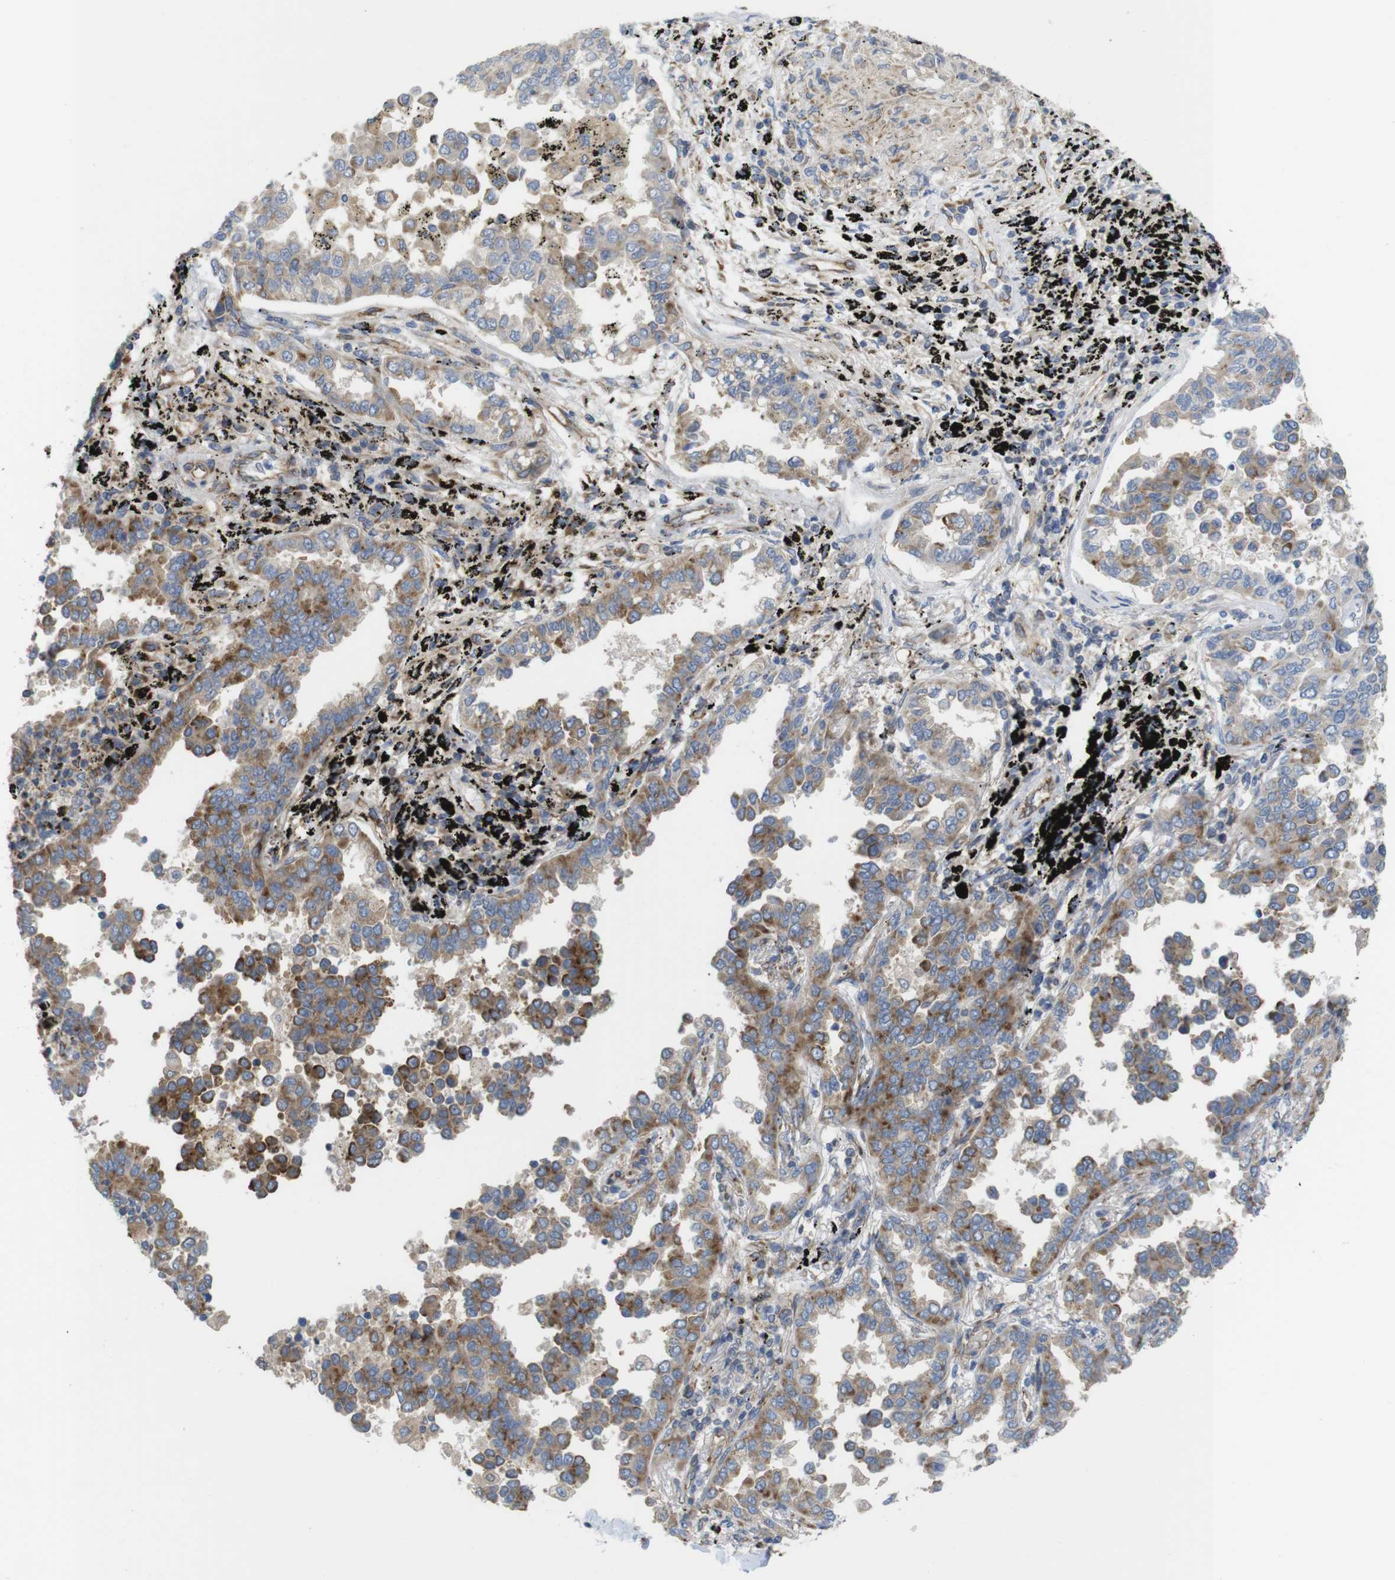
{"staining": {"intensity": "moderate", "quantity": "25%-75%", "location": "cytoplasmic/membranous"}, "tissue": "lung cancer", "cell_type": "Tumor cells", "image_type": "cancer", "snomed": [{"axis": "morphology", "description": "Normal tissue, NOS"}, {"axis": "morphology", "description": "Adenocarcinoma, NOS"}, {"axis": "topography", "description": "Lung"}], "caption": "High-magnification brightfield microscopy of lung adenocarcinoma stained with DAB (3,3'-diaminobenzidine) (brown) and counterstained with hematoxylin (blue). tumor cells exhibit moderate cytoplasmic/membranous expression is present in about25%-75% of cells. The staining was performed using DAB (3,3'-diaminobenzidine), with brown indicating positive protein expression. Nuclei are stained blue with hematoxylin.", "gene": "PCNX2", "patient": {"sex": "male", "age": 59}}